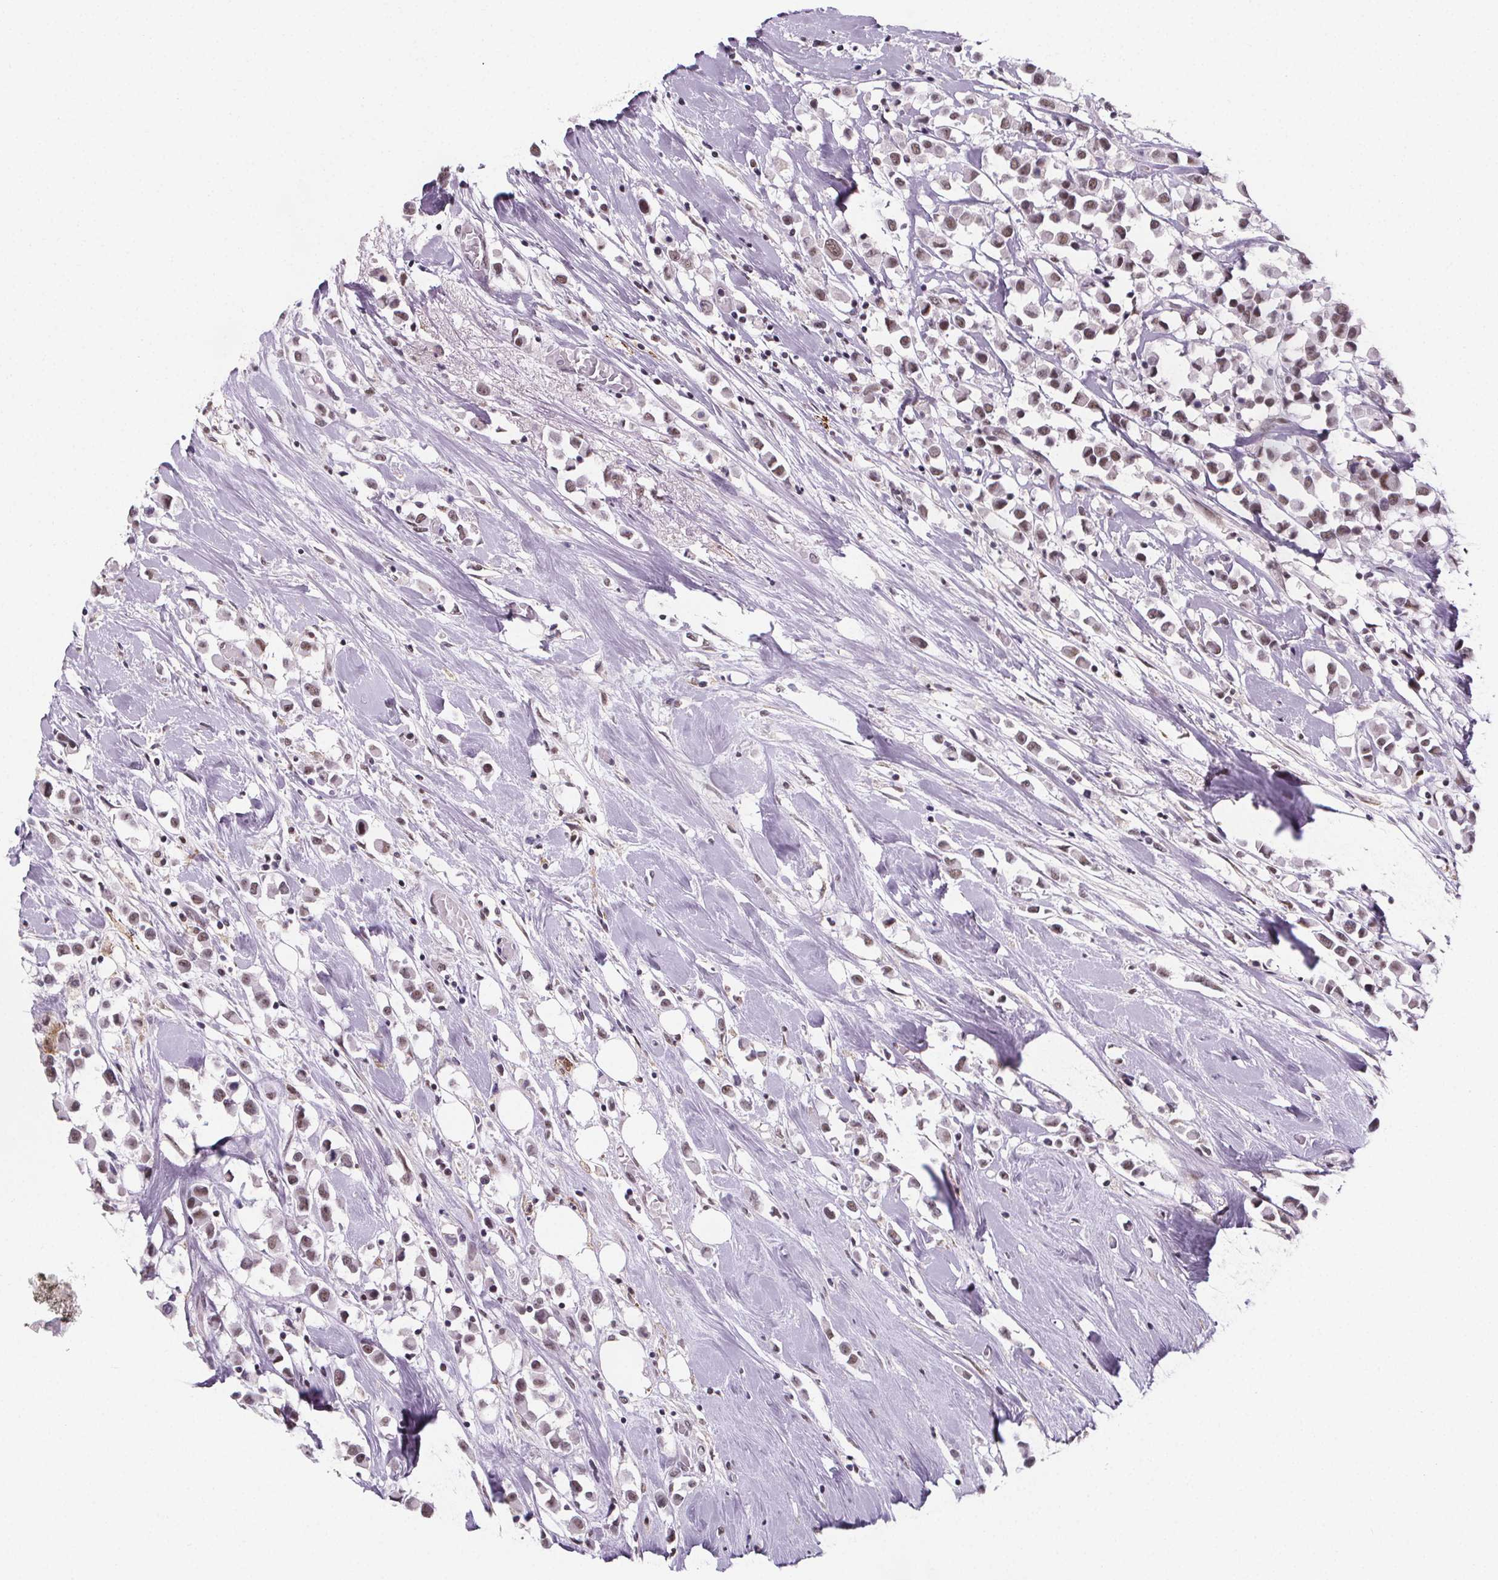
{"staining": {"intensity": "moderate", "quantity": ">75%", "location": "nuclear"}, "tissue": "breast cancer", "cell_type": "Tumor cells", "image_type": "cancer", "snomed": [{"axis": "morphology", "description": "Duct carcinoma"}, {"axis": "topography", "description": "Breast"}], "caption": "A brown stain highlights moderate nuclear positivity of a protein in human breast invasive ductal carcinoma tumor cells.", "gene": "ZNF572", "patient": {"sex": "female", "age": 61}}